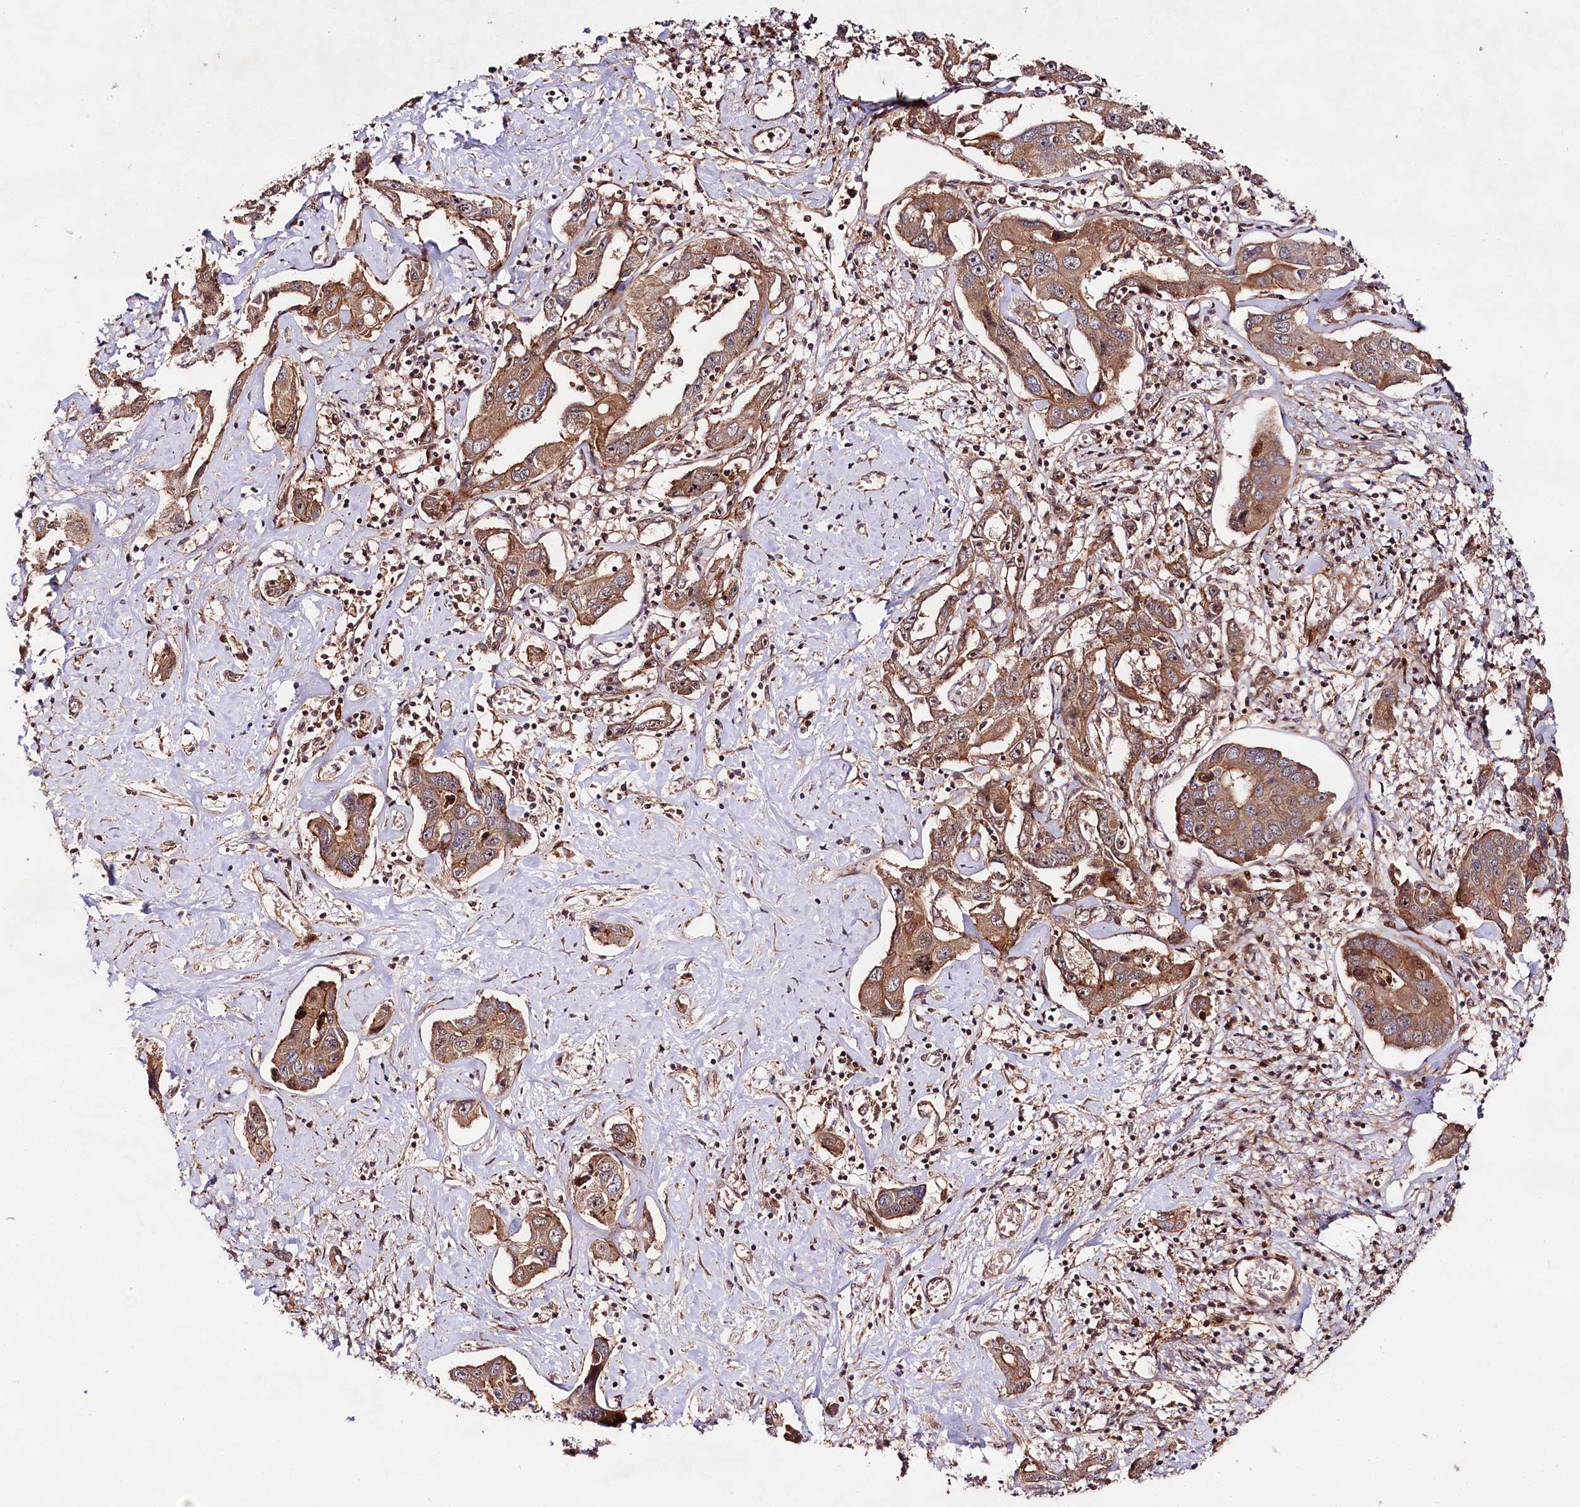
{"staining": {"intensity": "moderate", "quantity": ">75%", "location": "cytoplasmic/membranous"}, "tissue": "liver cancer", "cell_type": "Tumor cells", "image_type": "cancer", "snomed": [{"axis": "morphology", "description": "Cholangiocarcinoma"}, {"axis": "topography", "description": "Liver"}], "caption": "This is a photomicrograph of immunohistochemistry staining of liver cholangiocarcinoma, which shows moderate expression in the cytoplasmic/membranous of tumor cells.", "gene": "NEDD1", "patient": {"sex": "male", "age": 59}}